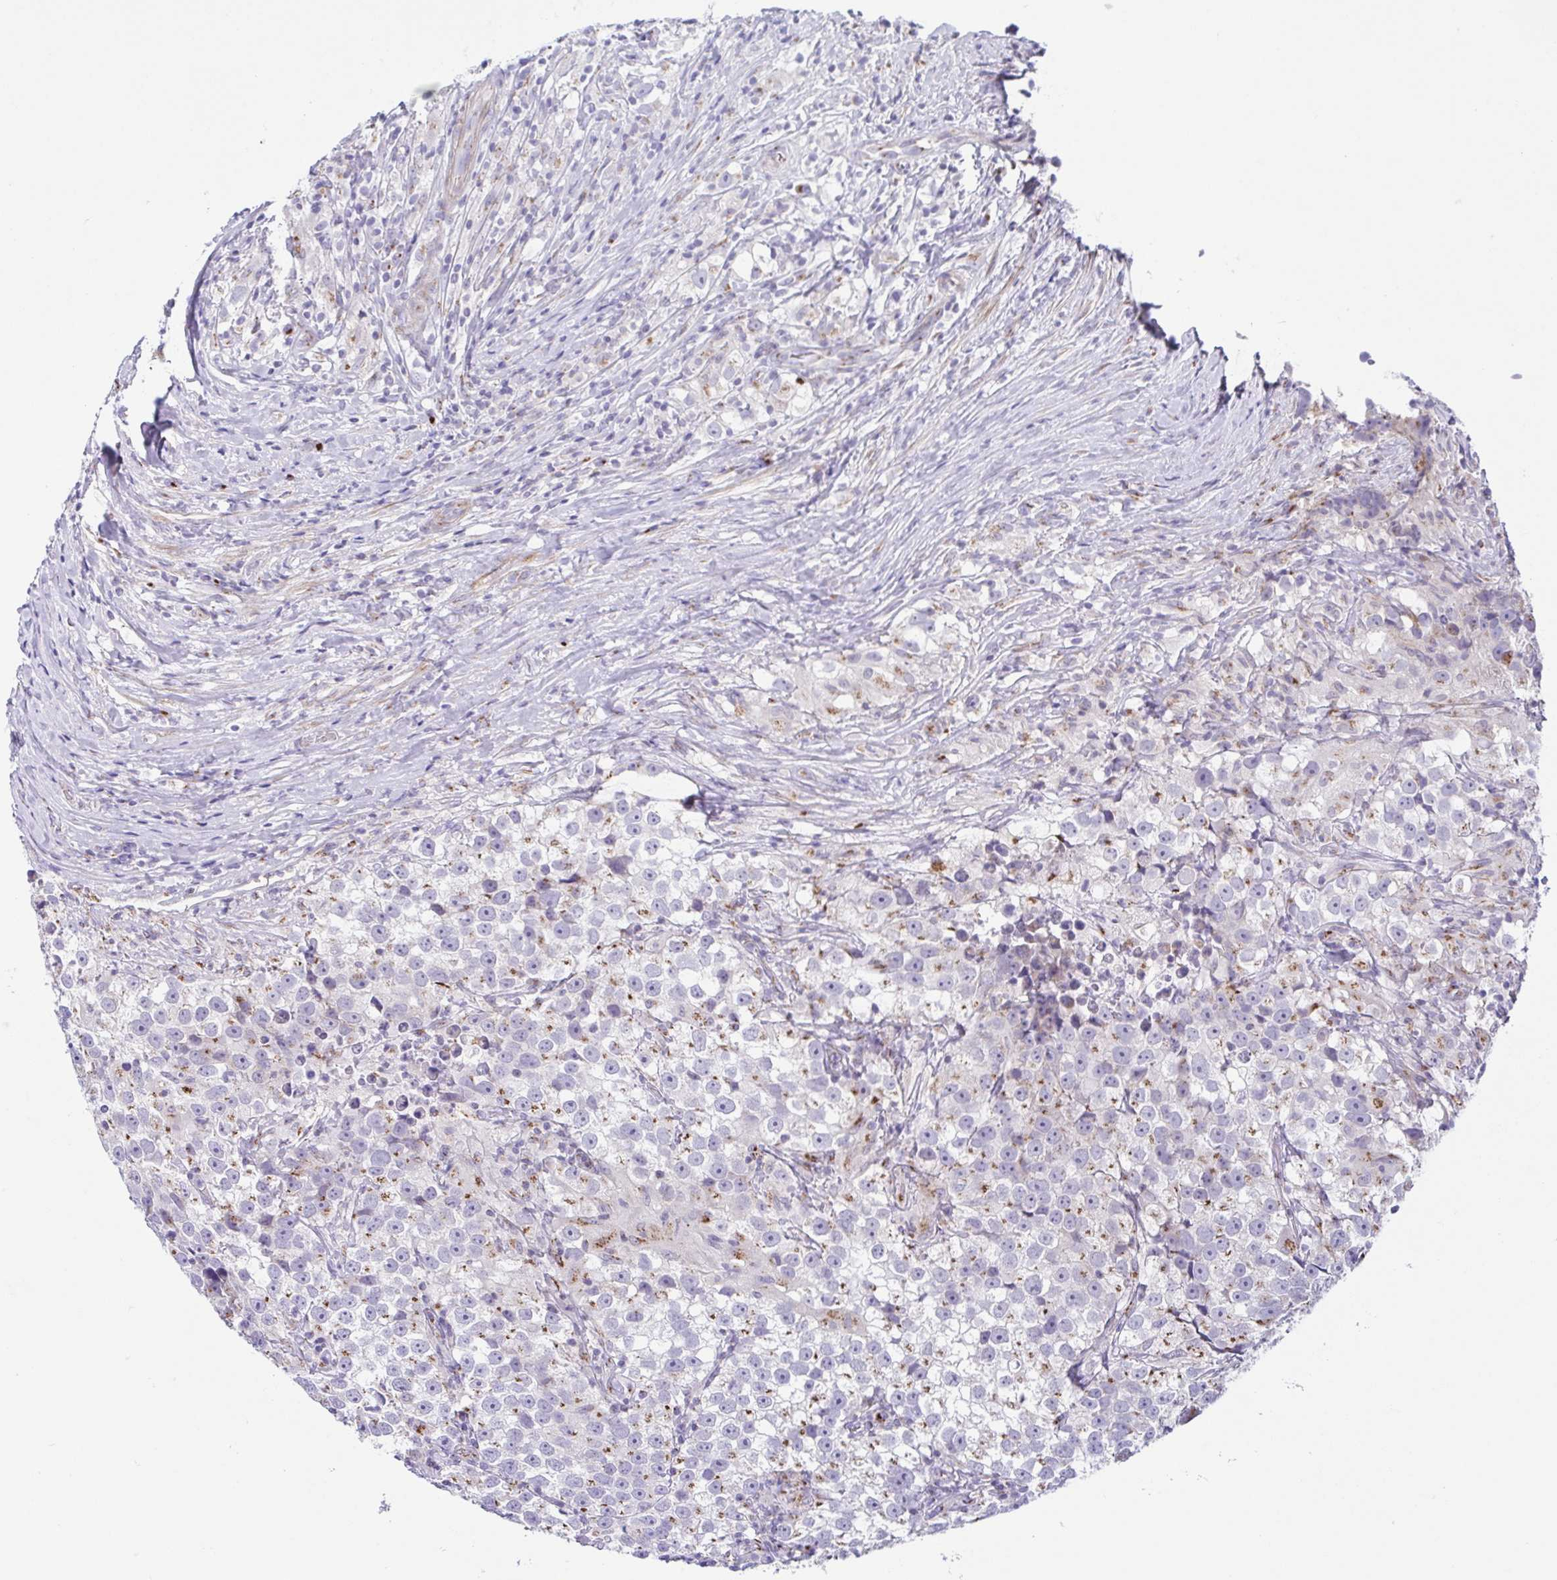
{"staining": {"intensity": "moderate", "quantity": "25%-75%", "location": "cytoplasmic/membranous"}, "tissue": "testis cancer", "cell_type": "Tumor cells", "image_type": "cancer", "snomed": [{"axis": "morphology", "description": "Seminoma, NOS"}, {"axis": "topography", "description": "Testis"}], "caption": "Immunohistochemical staining of human testis seminoma displays medium levels of moderate cytoplasmic/membranous protein staining in about 25%-75% of tumor cells.", "gene": "COL17A1", "patient": {"sex": "male", "age": 46}}